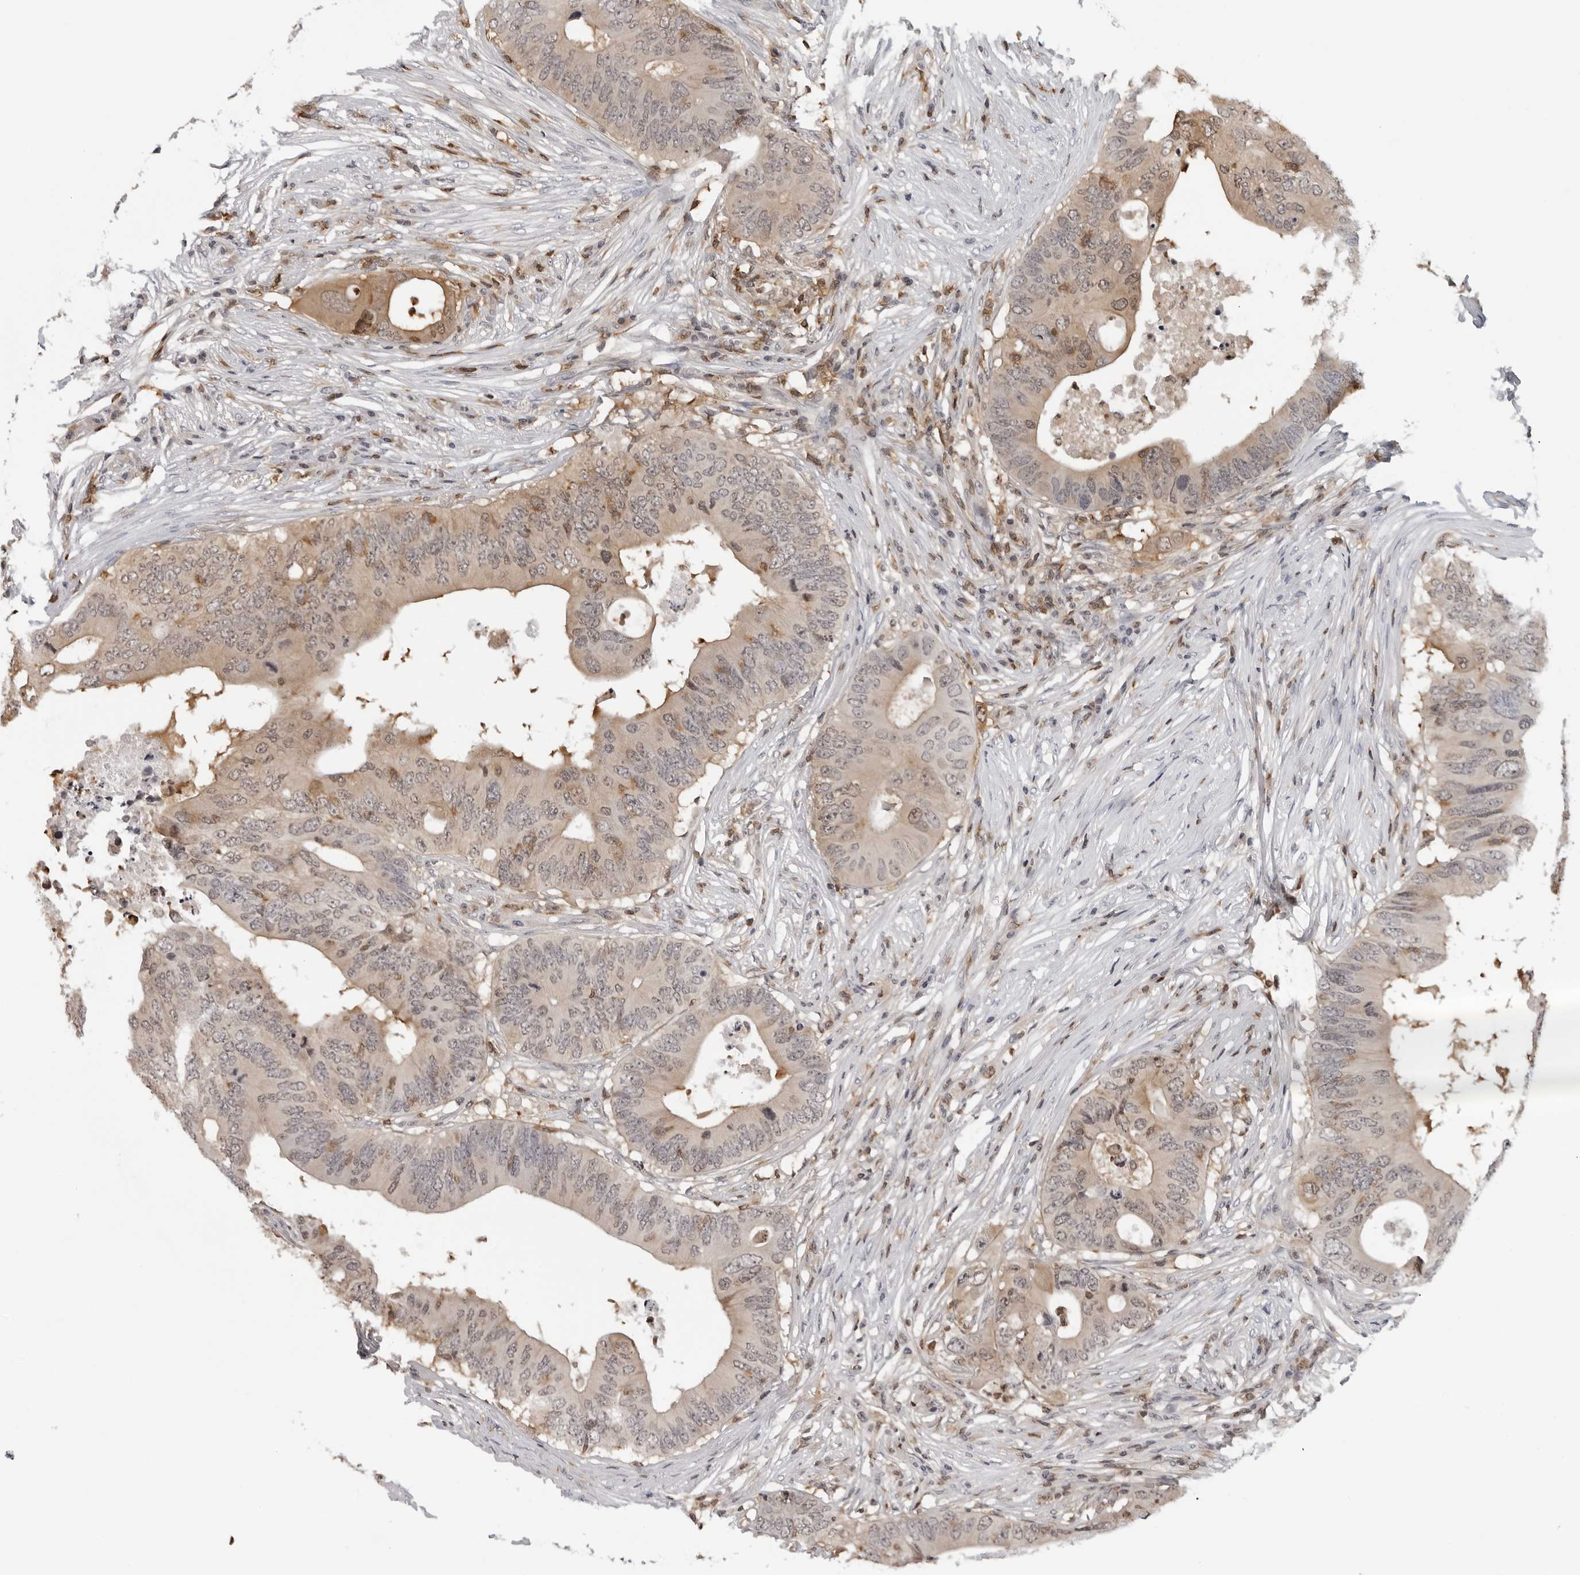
{"staining": {"intensity": "weak", "quantity": ">75%", "location": "cytoplasmic/membranous,nuclear"}, "tissue": "colorectal cancer", "cell_type": "Tumor cells", "image_type": "cancer", "snomed": [{"axis": "morphology", "description": "Adenocarcinoma, NOS"}, {"axis": "topography", "description": "Colon"}], "caption": "Protein analysis of colorectal adenocarcinoma tissue demonstrates weak cytoplasmic/membranous and nuclear expression in about >75% of tumor cells.", "gene": "HSPH1", "patient": {"sex": "male", "age": 71}}